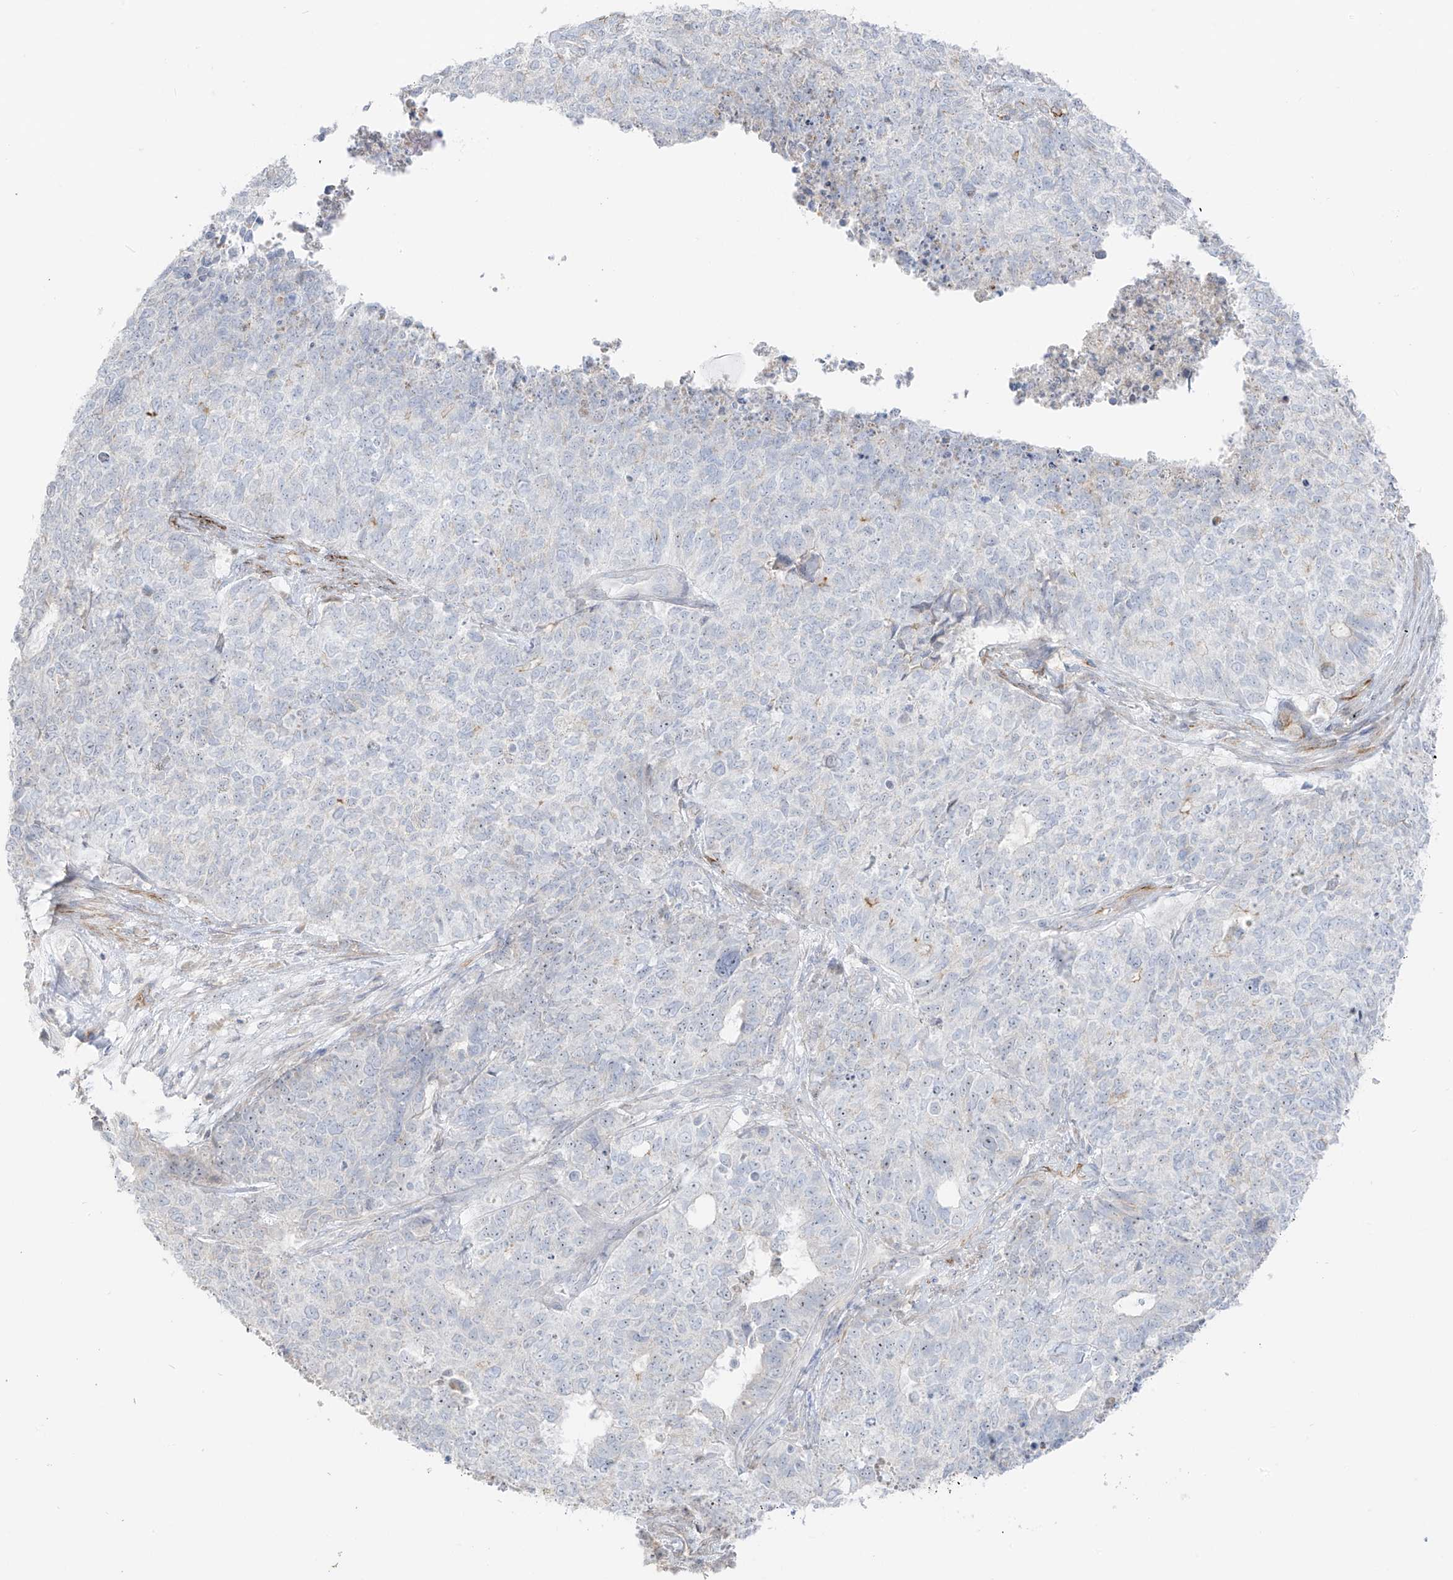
{"staining": {"intensity": "negative", "quantity": "none", "location": "none"}, "tissue": "cervical cancer", "cell_type": "Tumor cells", "image_type": "cancer", "snomed": [{"axis": "morphology", "description": "Squamous cell carcinoma, NOS"}, {"axis": "topography", "description": "Cervix"}], "caption": "Human cervical squamous cell carcinoma stained for a protein using immunohistochemistry (IHC) shows no staining in tumor cells.", "gene": "C11orf87", "patient": {"sex": "female", "age": 63}}